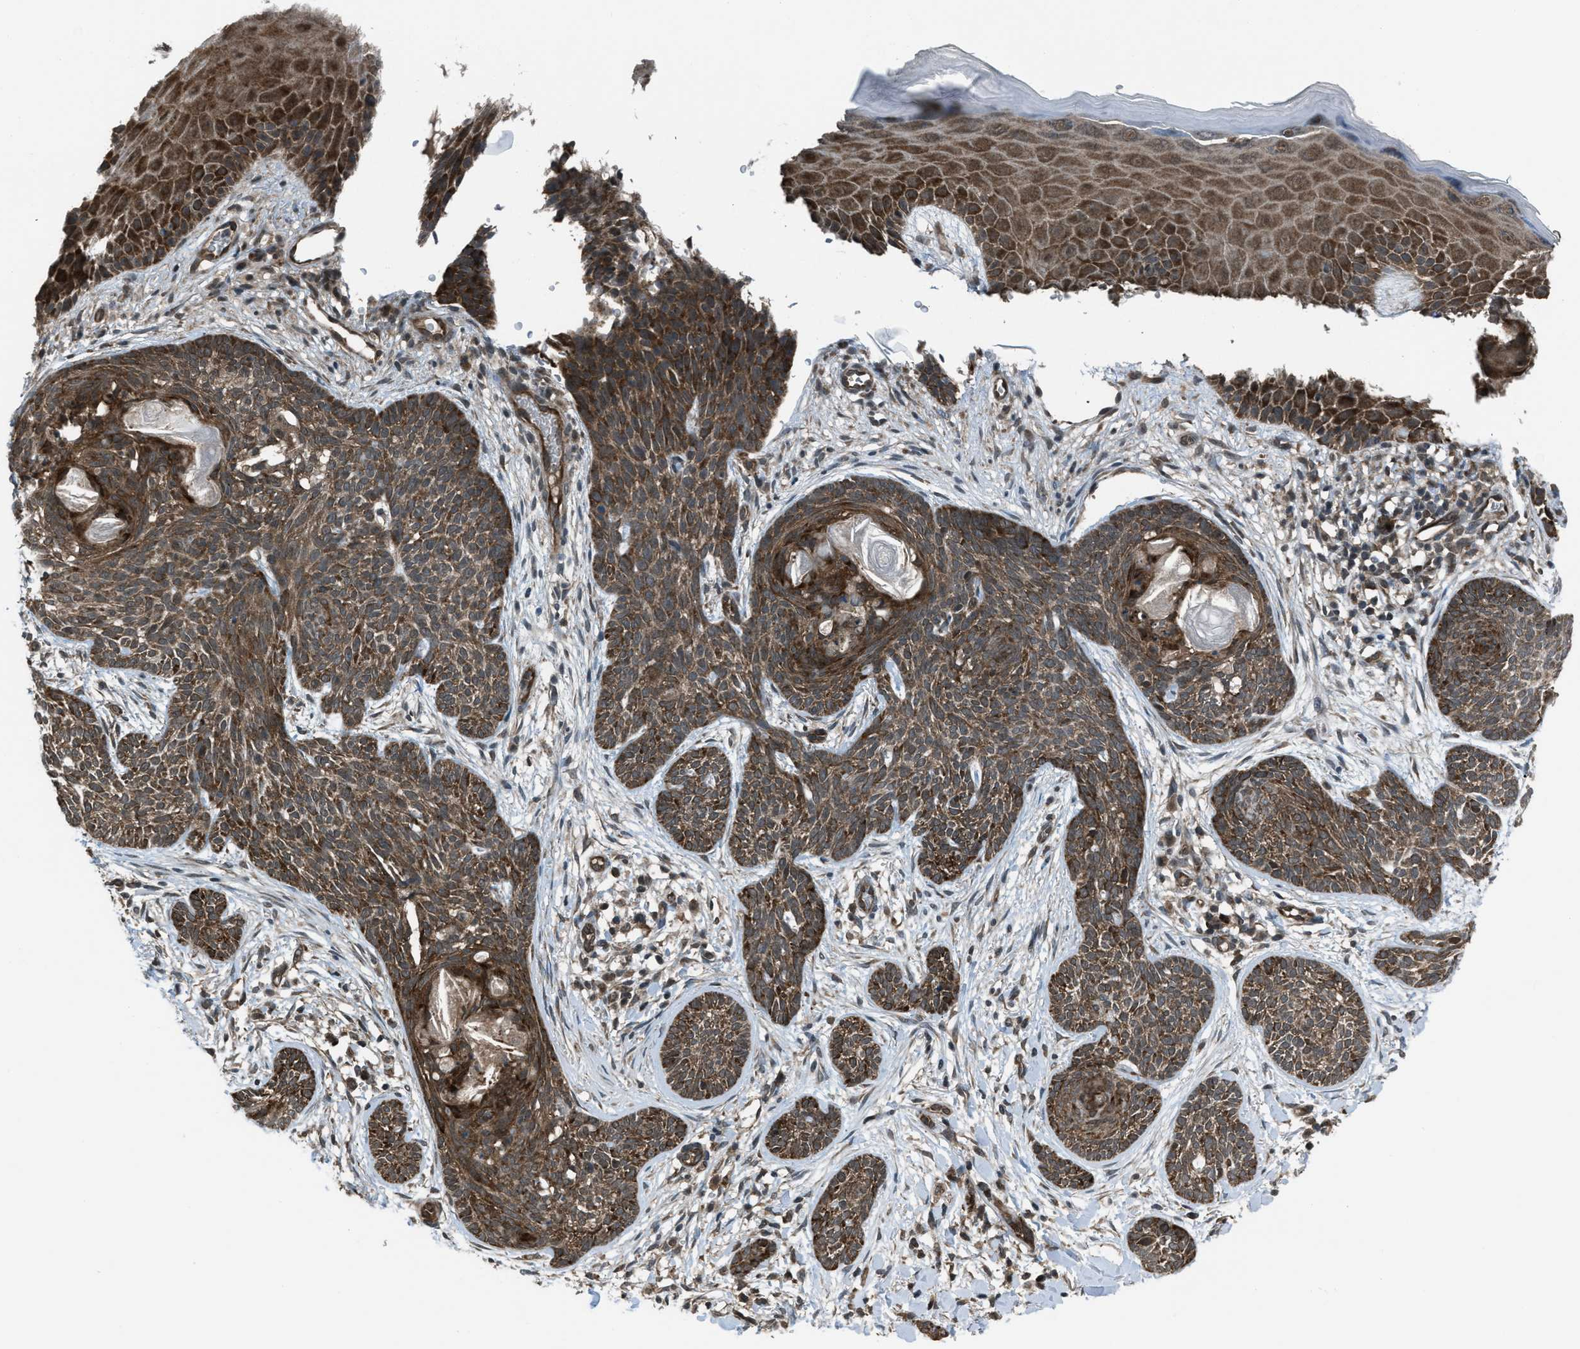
{"staining": {"intensity": "strong", "quantity": ">75%", "location": "cytoplasmic/membranous"}, "tissue": "skin cancer", "cell_type": "Tumor cells", "image_type": "cancer", "snomed": [{"axis": "morphology", "description": "Basal cell carcinoma"}, {"axis": "topography", "description": "Skin"}], "caption": "Human basal cell carcinoma (skin) stained for a protein (brown) reveals strong cytoplasmic/membranous positive expression in approximately >75% of tumor cells.", "gene": "ASAP2", "patient": {"sex": "female", "age": 59}}